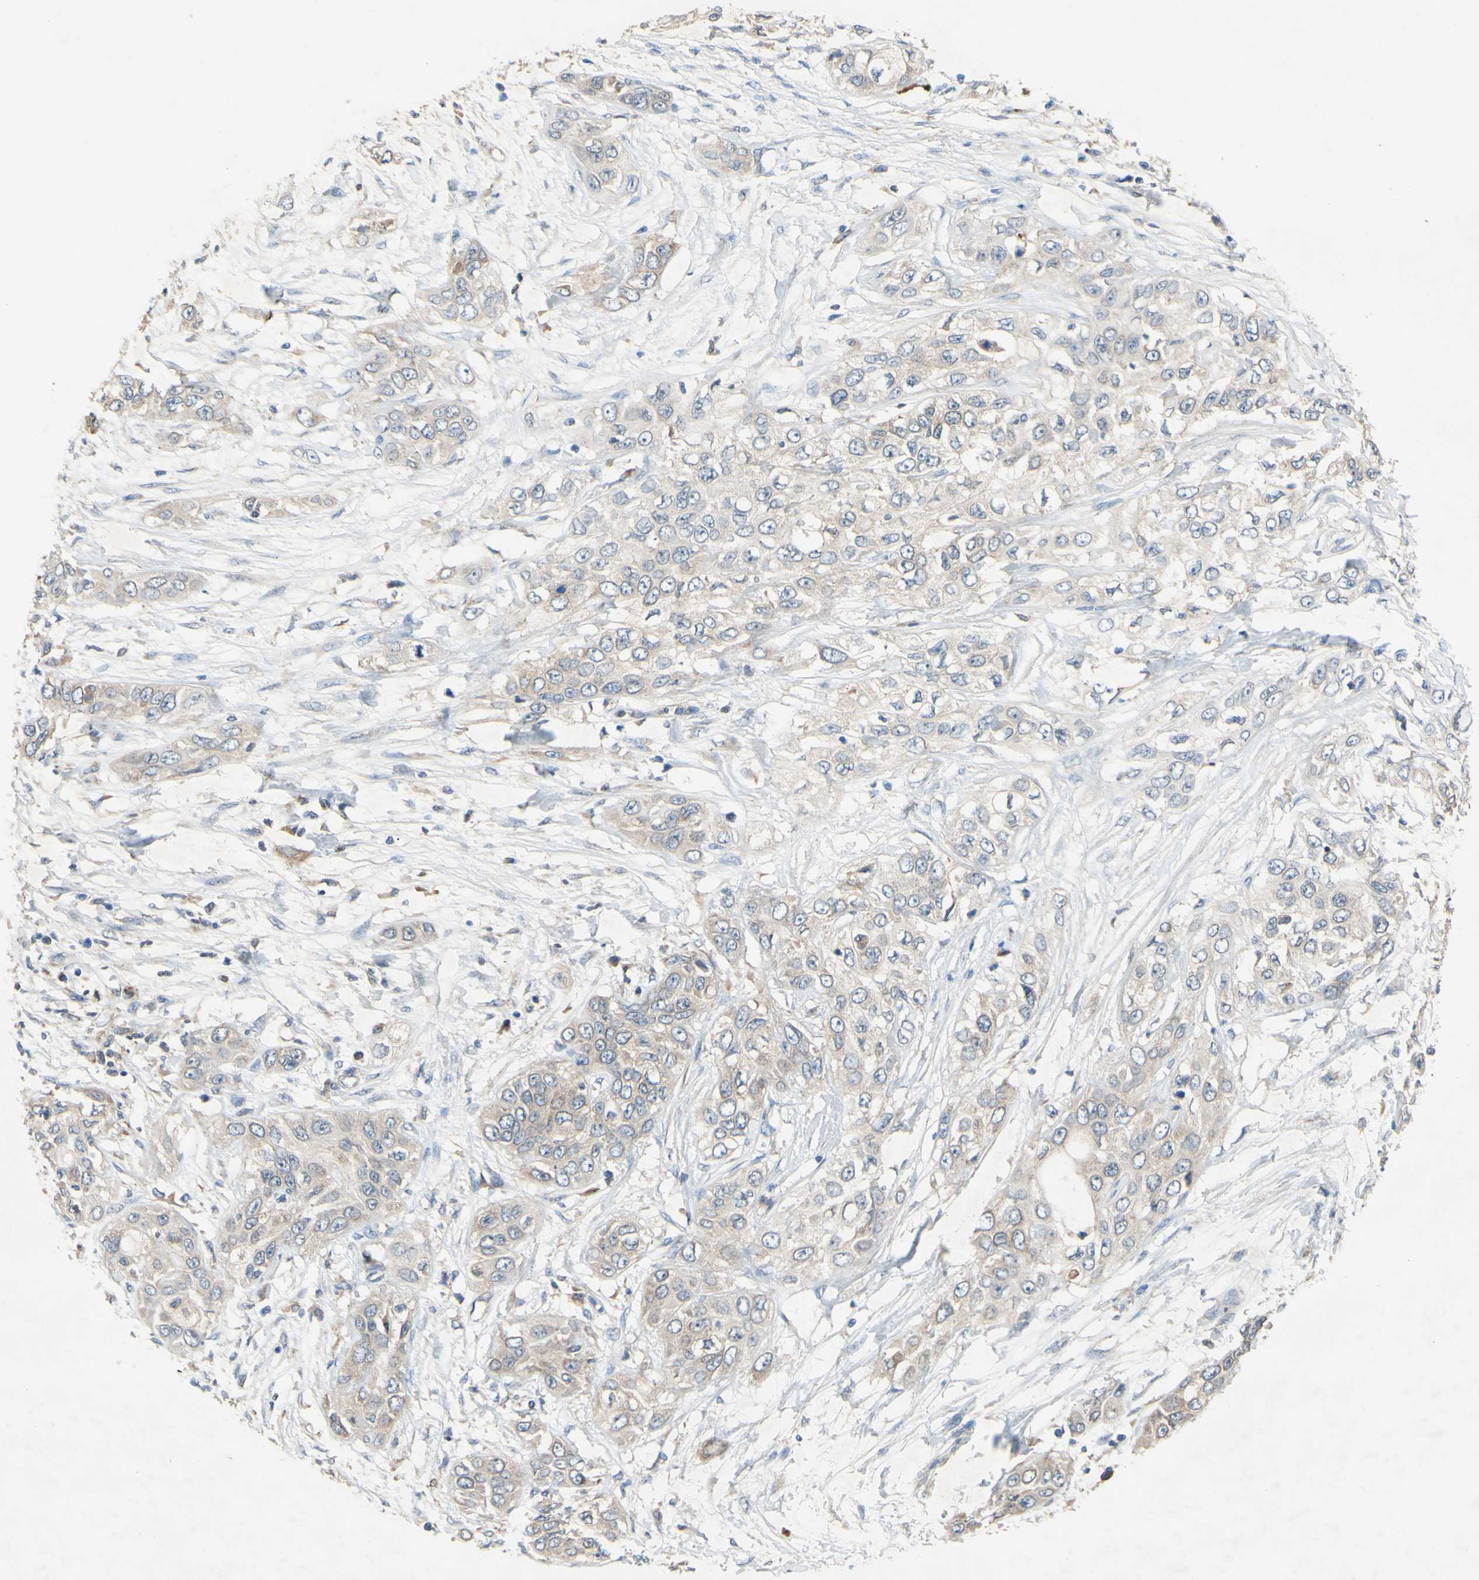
{"staining": {"intensity": "weak", "quantity": ">75%", "location": "cytoplasmic/membranous"}, "tissue": "pancreatic cancer", "cell_type": "Tumor cells", "image_type": "cancer", "snomed": [{"axis": "morphology", "description": "Adenocarcinoma, NOS"}, {"axis": "topography", "description": "Pancreas"}], "caption": "Pancreatic cancer (adenocarcinoma) stained with DAB IHC reveals low levels of weak cytoplasmic/membranous staining in approximately >75% of tumor cells. (IHC, brightfield microscopy, high magnification).", "gene": "PDGFB", "patient": {"sex": "female", "age": 70}}